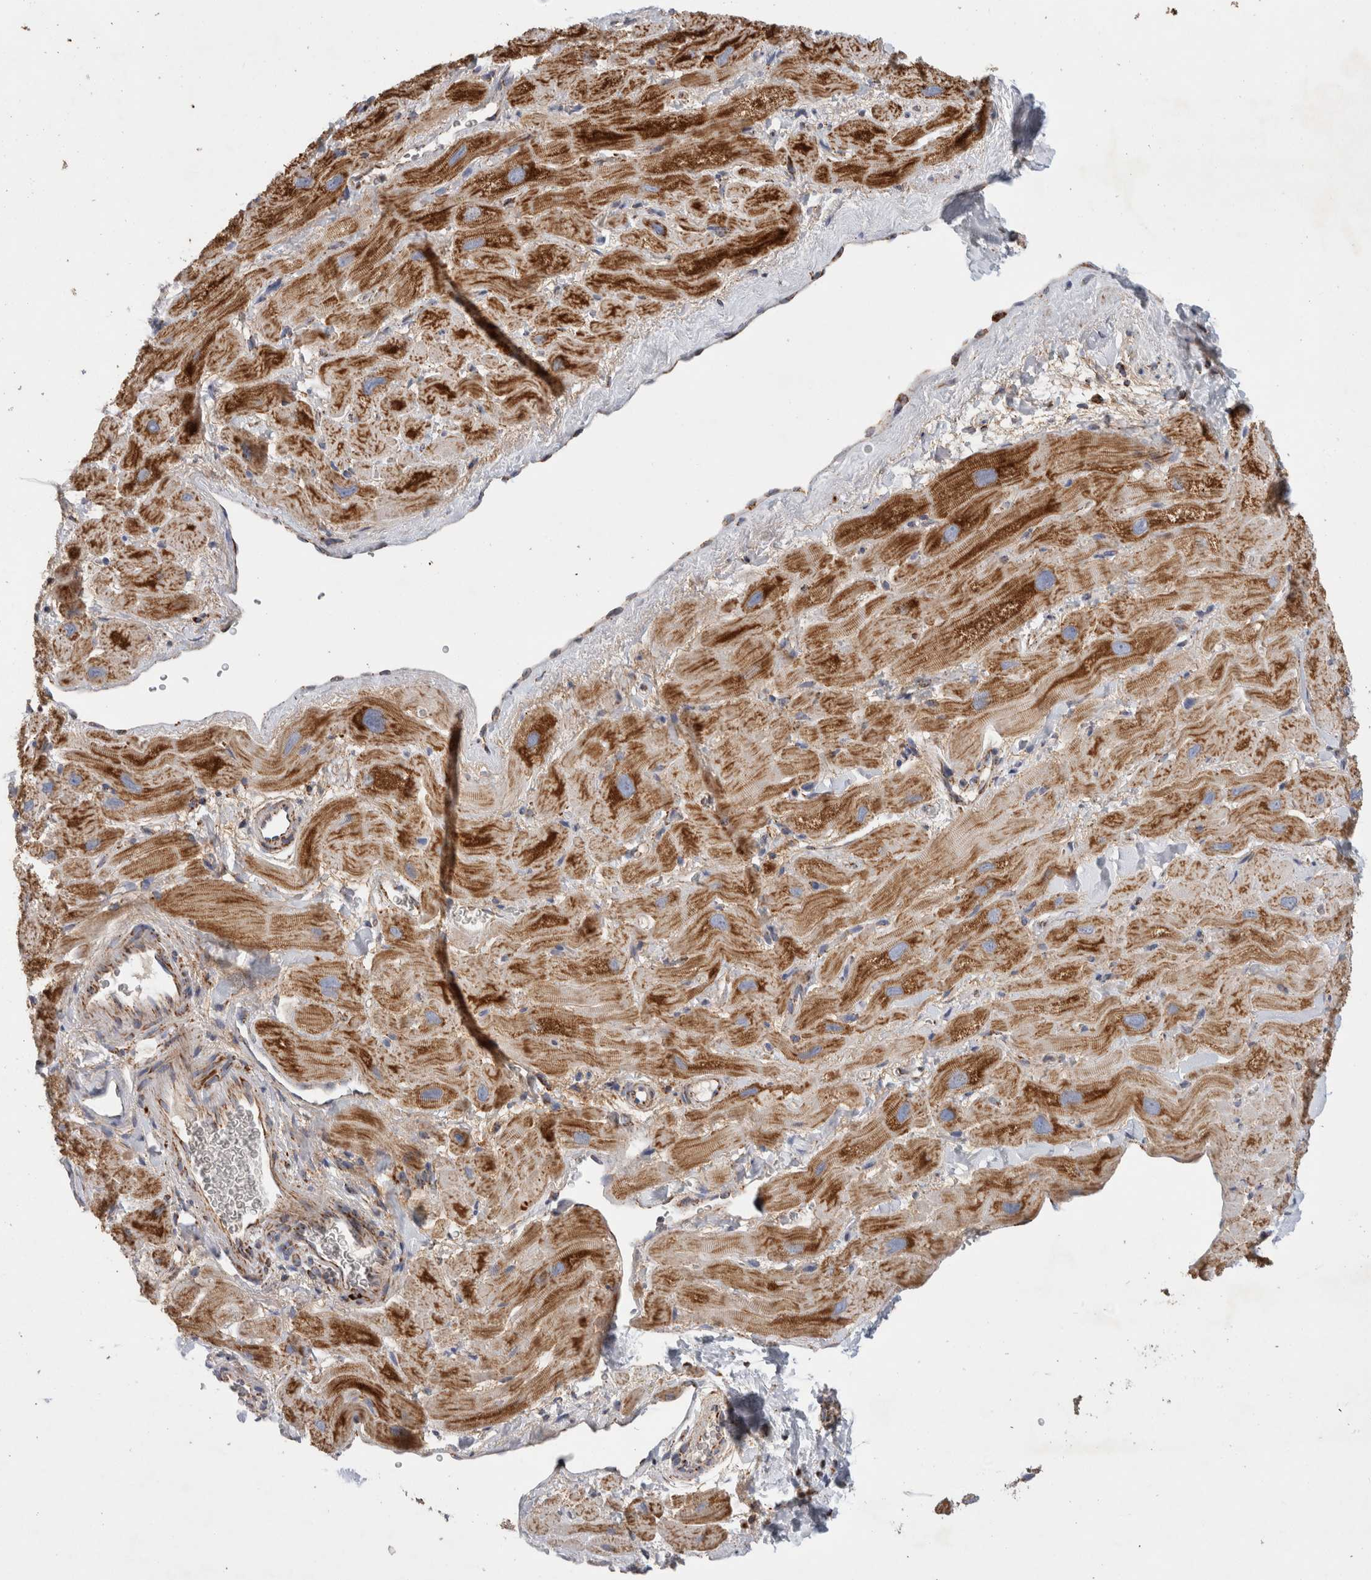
{"staining": {"intensity": "moderate", "quantity": ">75%", "location": "cytoplasmic/membranous"}, "tissue": "heart muscle", "cell_type": "Cardiomyocytes", "image_type": "normal", "snomed": [{"axis": "morphology", "description": "Normal tissue, NOS"}, {"axis": "topography", "description": "Heart"}], "caption": "Human heart muscle stained with a protein marker demonstrates moderate staining in cardiomyocytes.", "gene": "IARS2", "patient": {"sex": "male", "age": 49}}